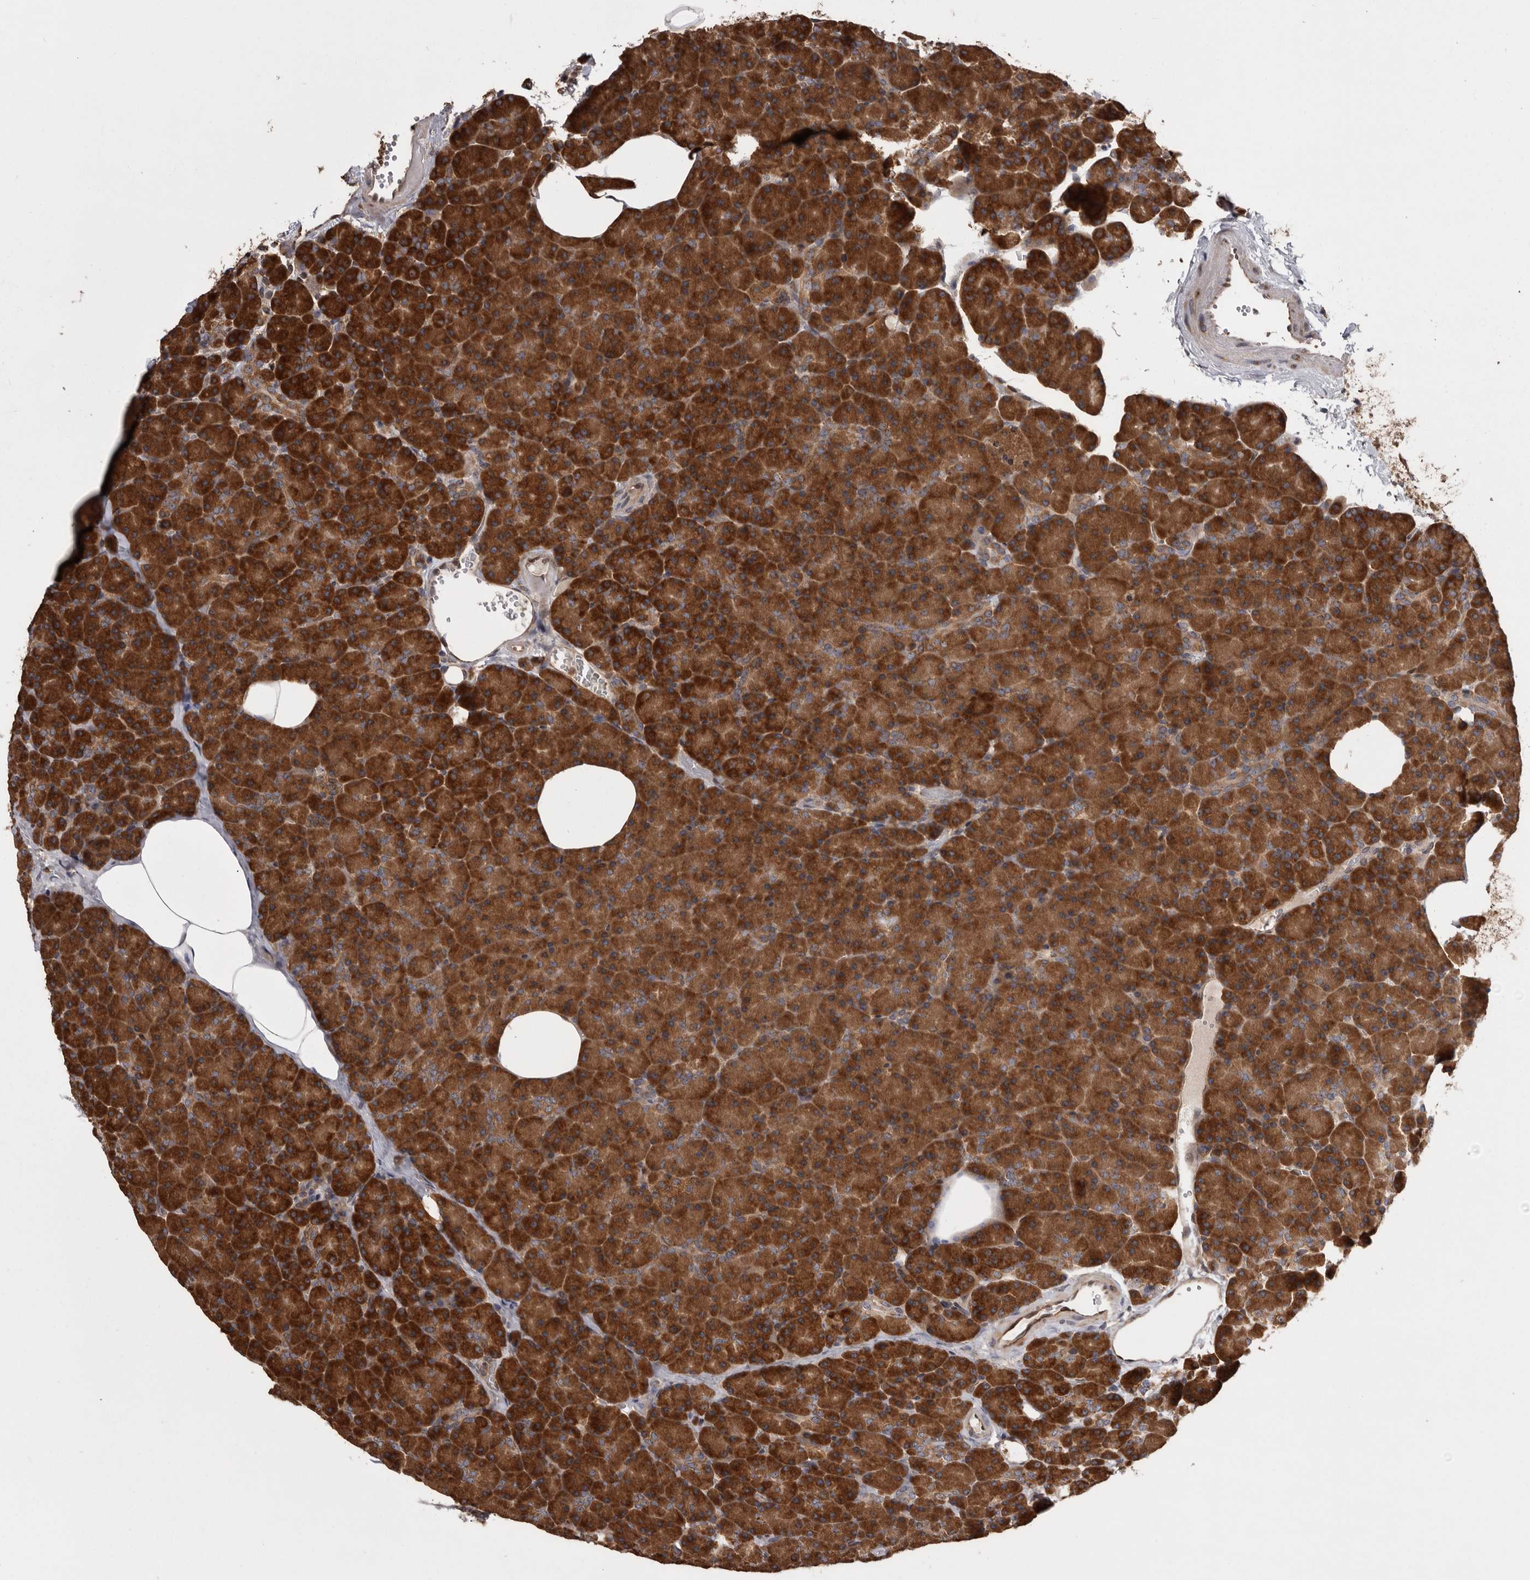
{"staining": {"intensity": "strong", "quantity": ">75%", "location": "cytoplasmic/membranous"}, "tissue": "pancreas", "cell_type": "Exocrine glandular cells", "image_type": "normal", "snomed": [{"axis": "morphology", "description": "Normal tissue, NOS"}, {"axis": "morphology", "description": "Carcinoid, malignant, NOS"}, {"axis": "topography", "description": "Pancreas"}], "caption": "Approximately >75% of exocrine glandular cells in normal pancreas display strong cytoplasmic/membranous protein staining as visualized by brown immunohistochemical staining.", "gene": "DARS1", "patient": {"sex": "female", "age": 35}}